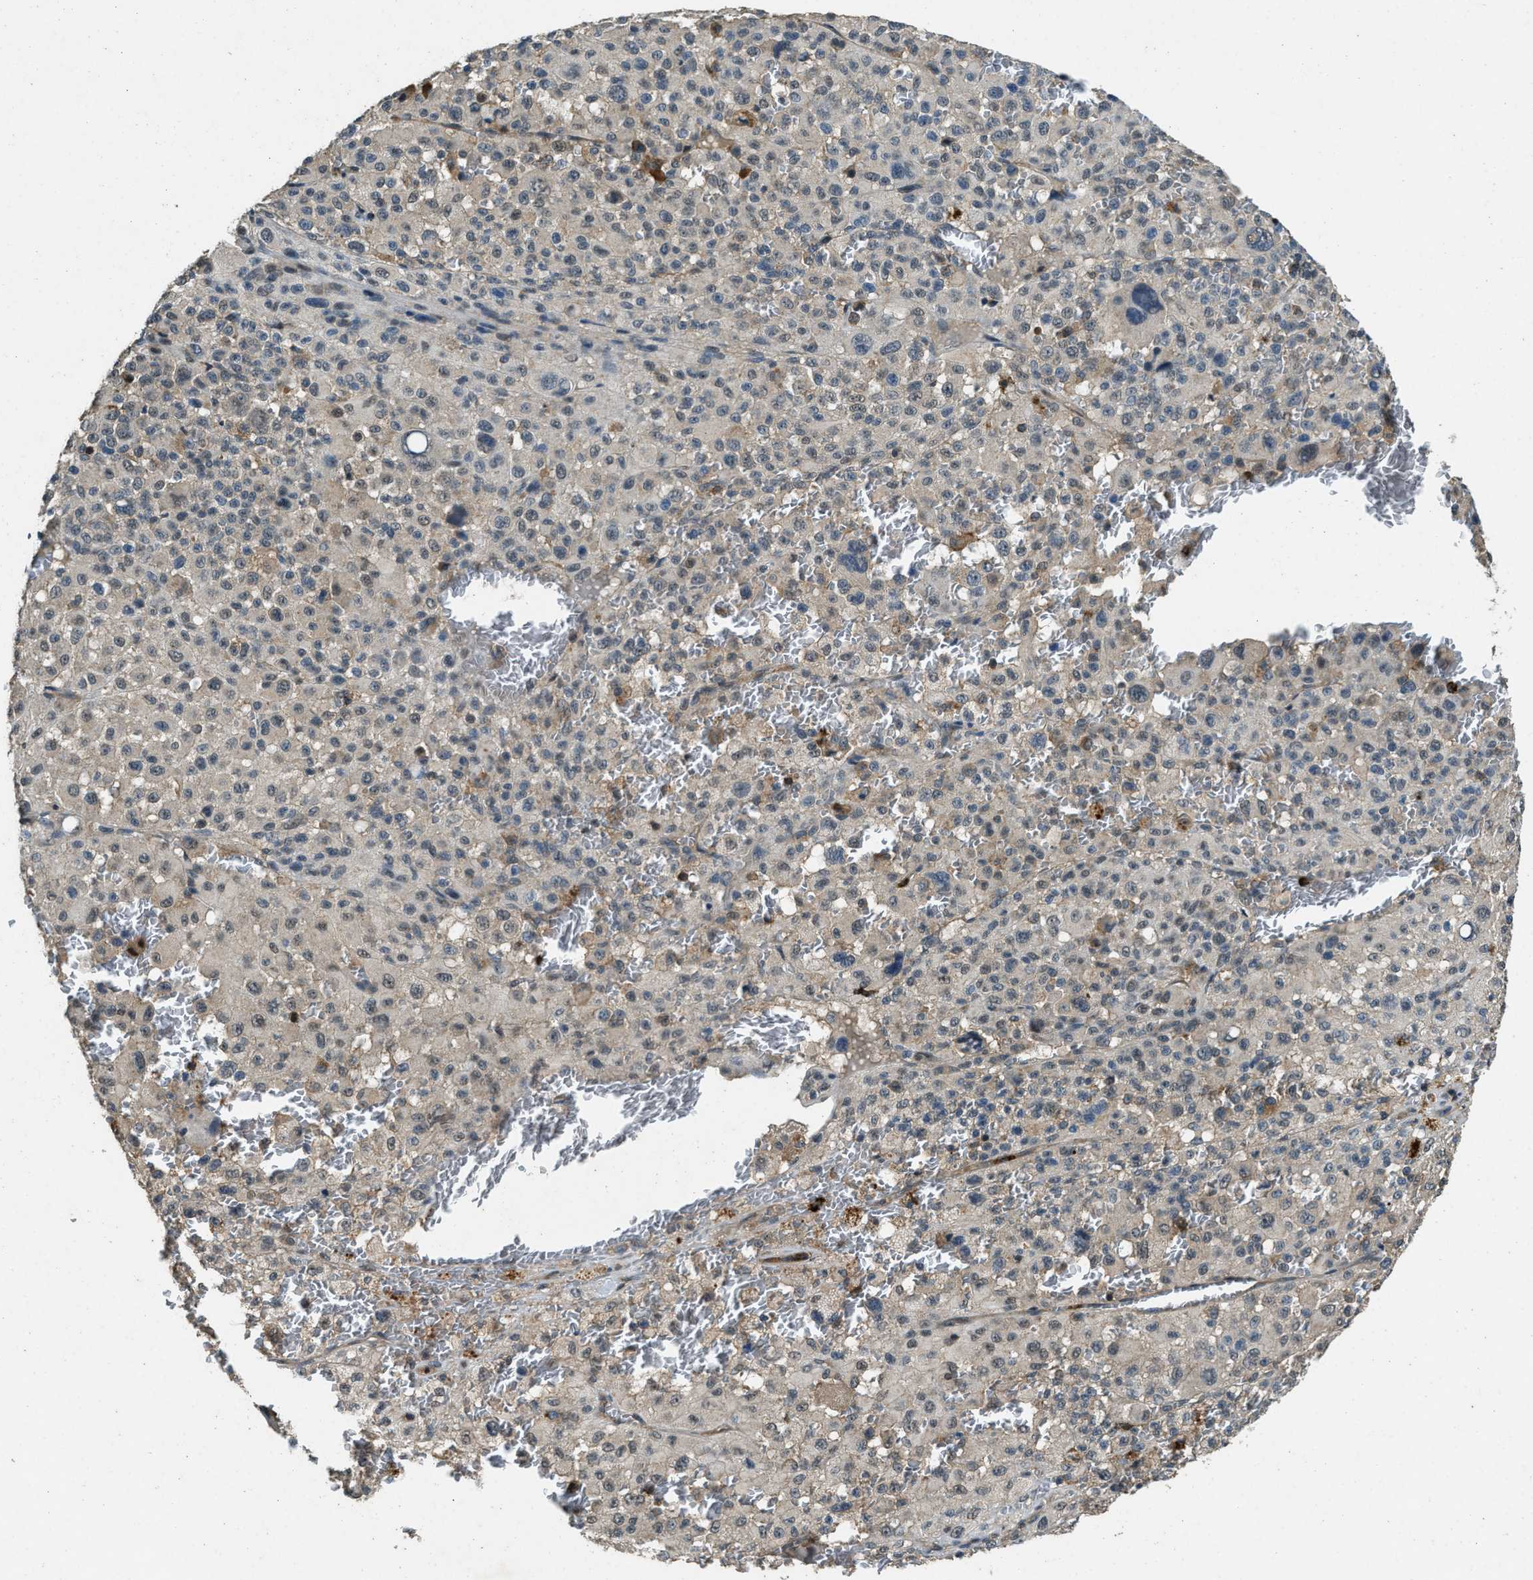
{"staining": {"intensity": "negative", "quantity": "none", "location": "none"}, "tissue": "melanoma", "cell_type": "Tumor cells", "image_type": "cancer", "snomed": [{"axis": "morphology", "description": "Malignant melanoma, Metastatic site"}, {"axis": "topography", "description": "Skin"}], "caption": "Immunohistochemistry (IHC) photomicrograph of neoplastic tissue: melanoma stained with DAB shows no significant protein staining in tumor cells.", "gene": "ATP8B1", "patient": {"sex": "female", "age": 74}}